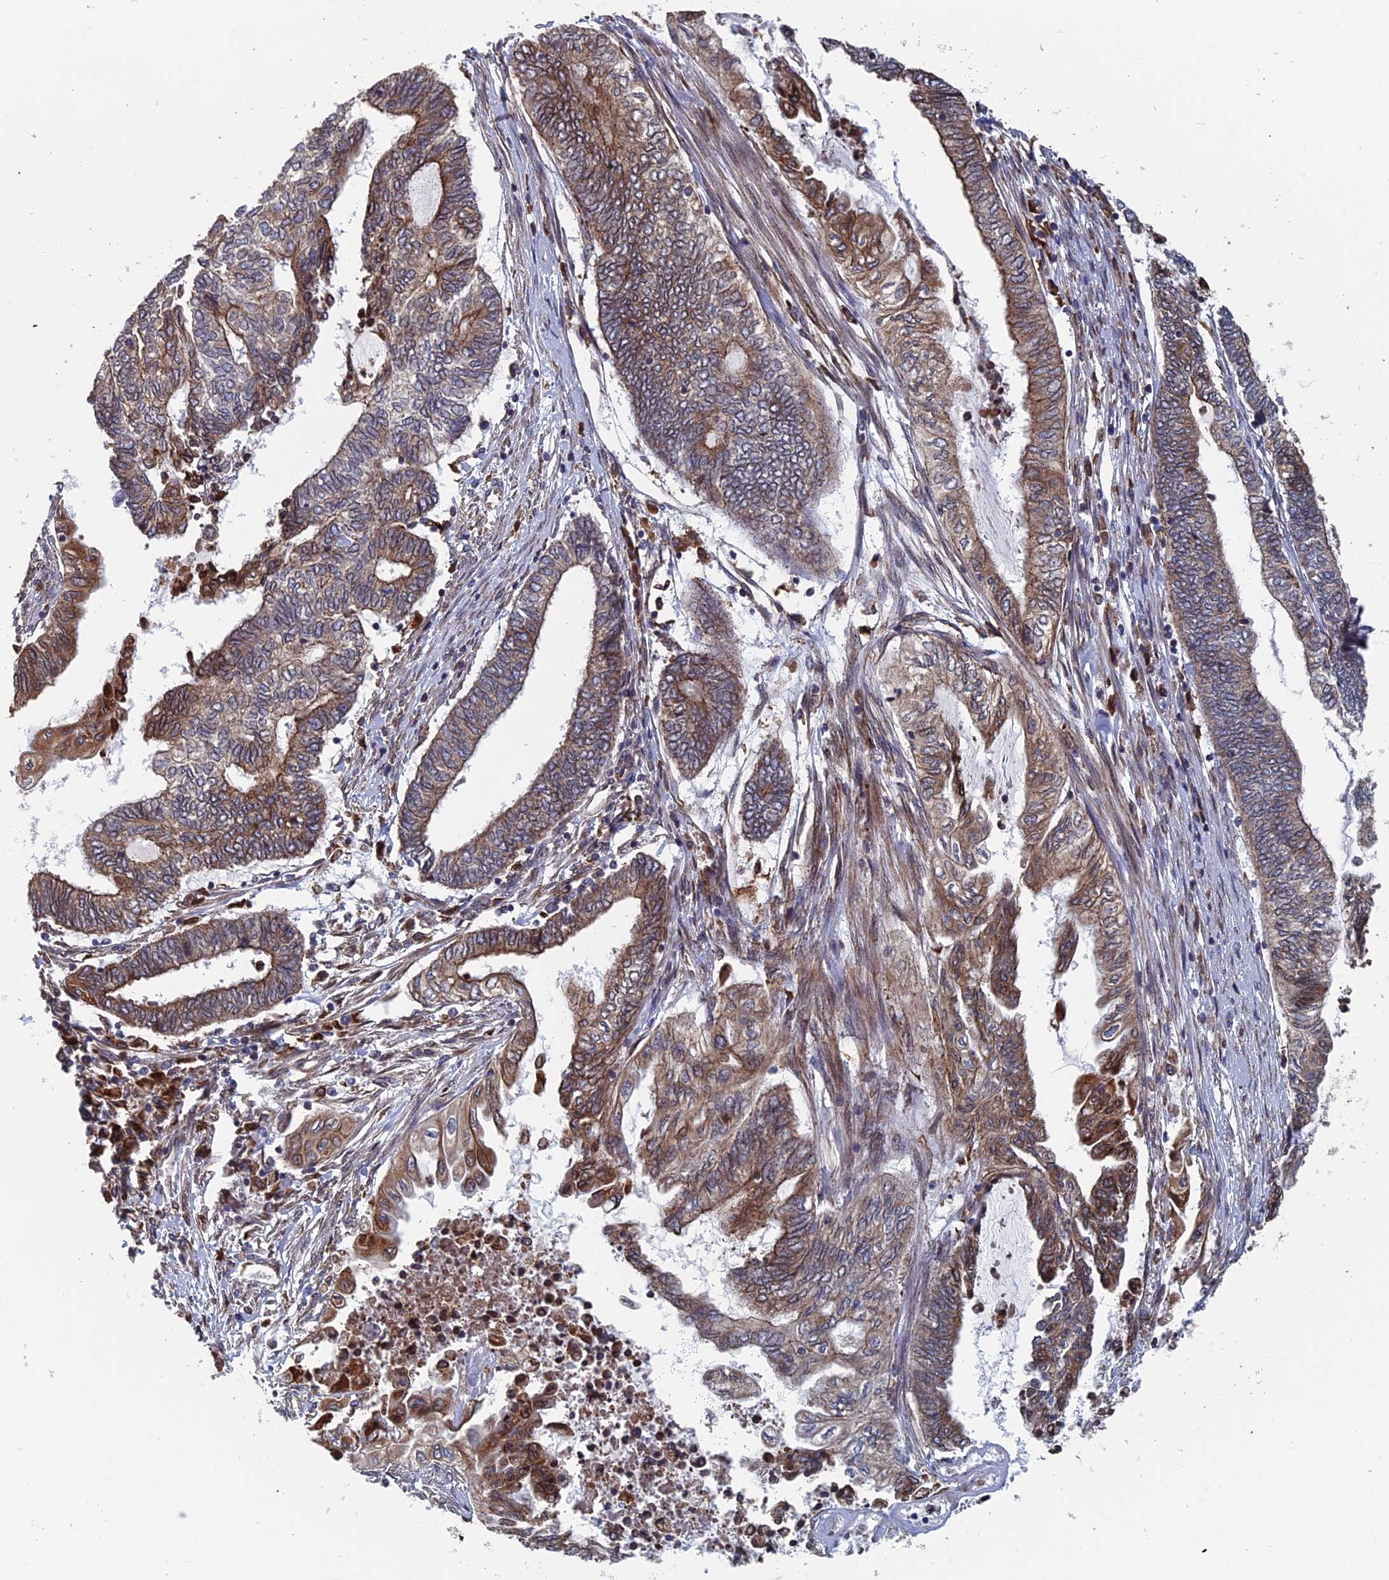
{"staining": {"intensity": "moderate", "quantity": ">75%", "location": "cytoplasmic/membranous"}, "tissue": "endometrial cancer", "cell_type": "Tumor cells", "image_type": "cancer", "snomed": [{"axis": "morphology", "description": "Adenocarcinoma, NOS"}, {"axis": "topography", "description": "Uterus"}, {"axis": "topography", "description": "Endometrium"}], "caption": "Endometrial cancer stained with a protein marker shows moderate staining in tumor cells.", "gene": "RPUSD1", "patient": {"sex": "female", "age": 70}}